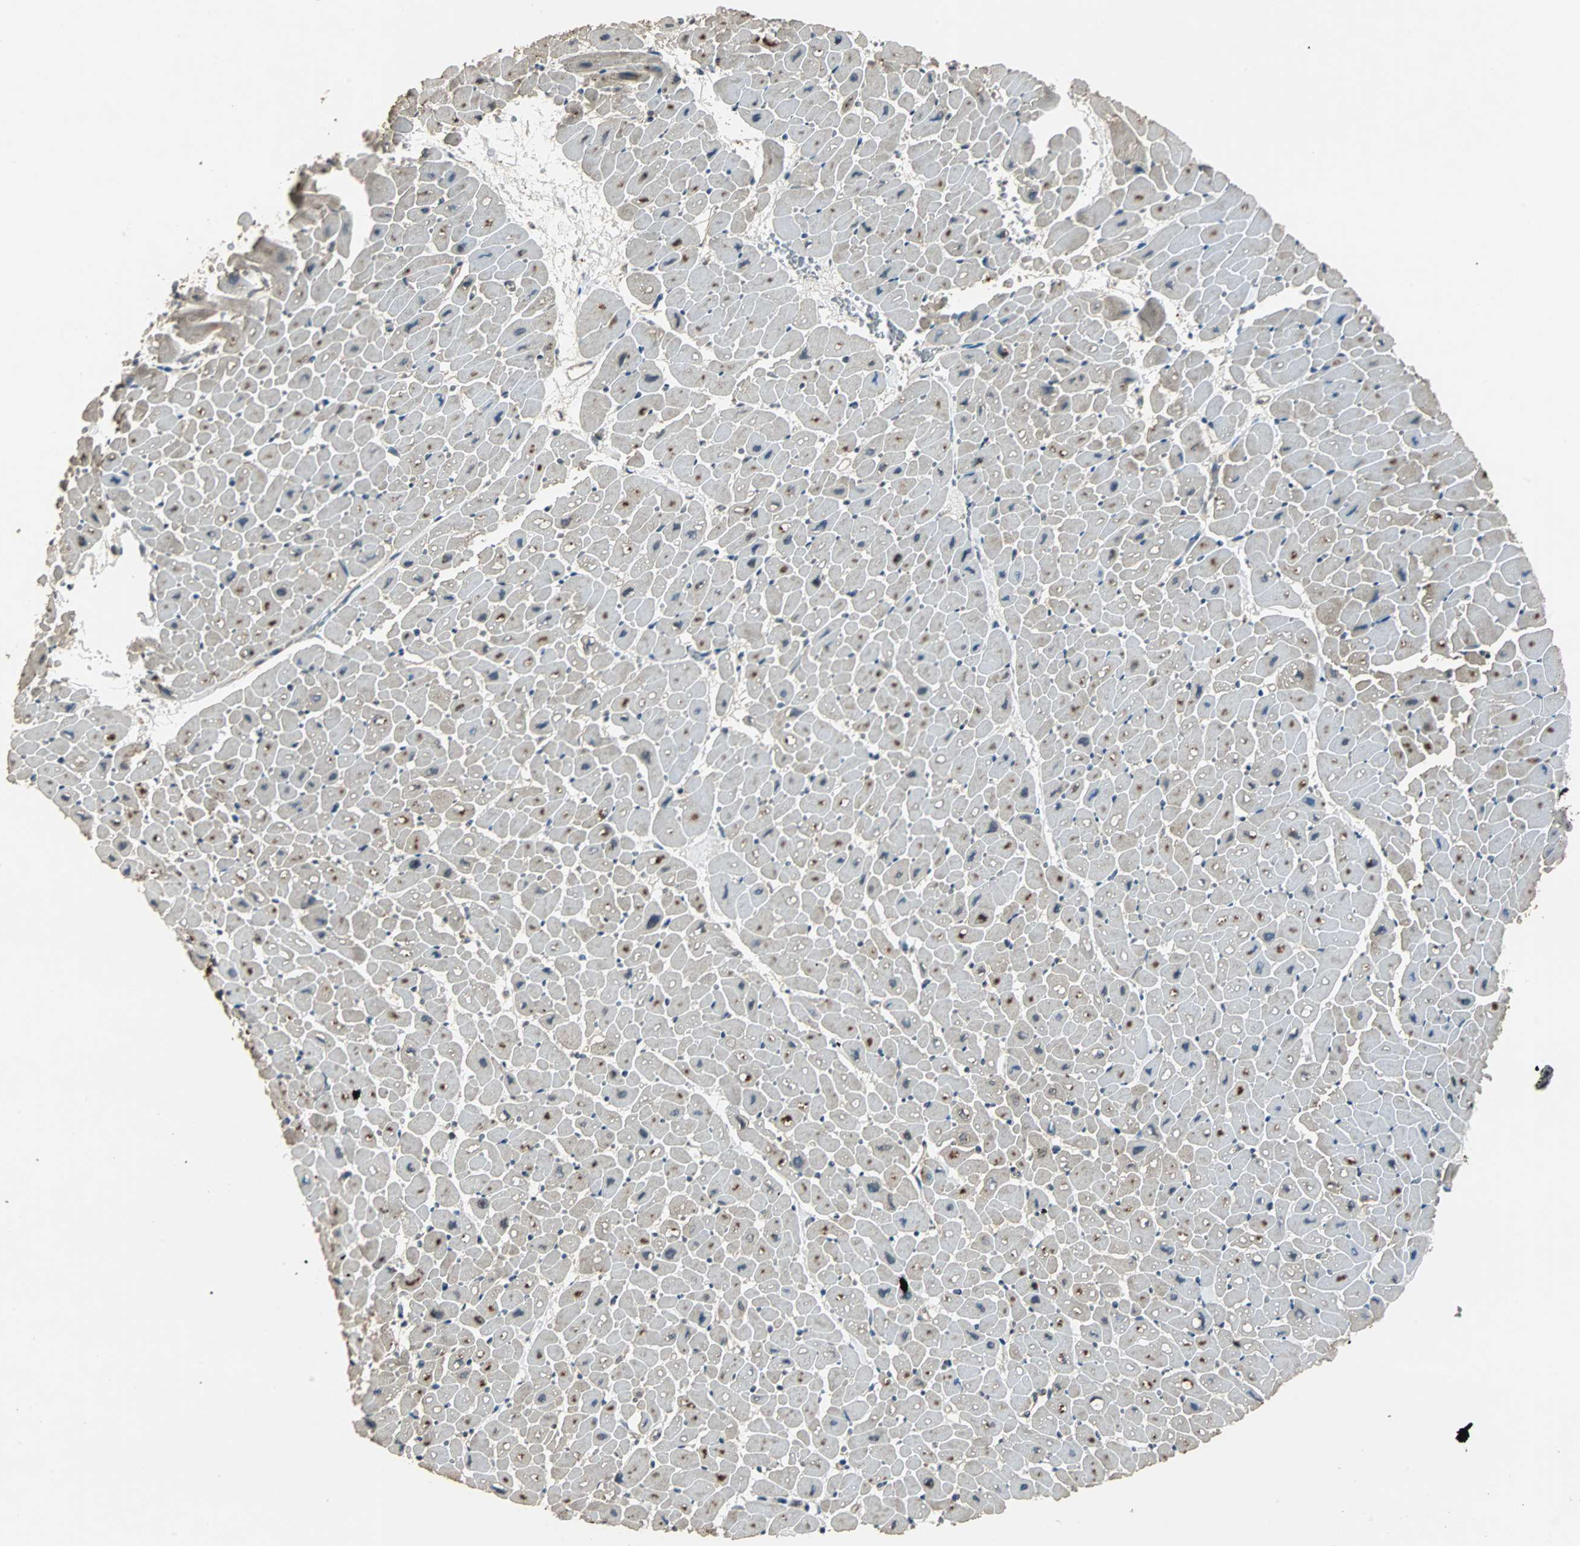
{"staining": {"intensity": "strong", "quantity": "25%-75%", "location": "cytoplasmic/membranous"}, "tissue": "heart muscle", "cell_type": "Cardiomyocytes", "image_type": "normal", "snomed": [{"axis": "morphology", "description": "Normal tissue, NOS"}, {"axis": "topography", "description": "Heart"}], "caption": "Cardiomyocytes demonstrate high levels of strong cytoplasmic/membranous expression in about 25%-75% of cells in normal heart muscle. The staining is performed using DAB brown chromogen to label protein expression. The nuclei are counter-stained blue using hematoxylin.", "gene": "ABHD2", "patient": {"sex": "male", "age": 45}}